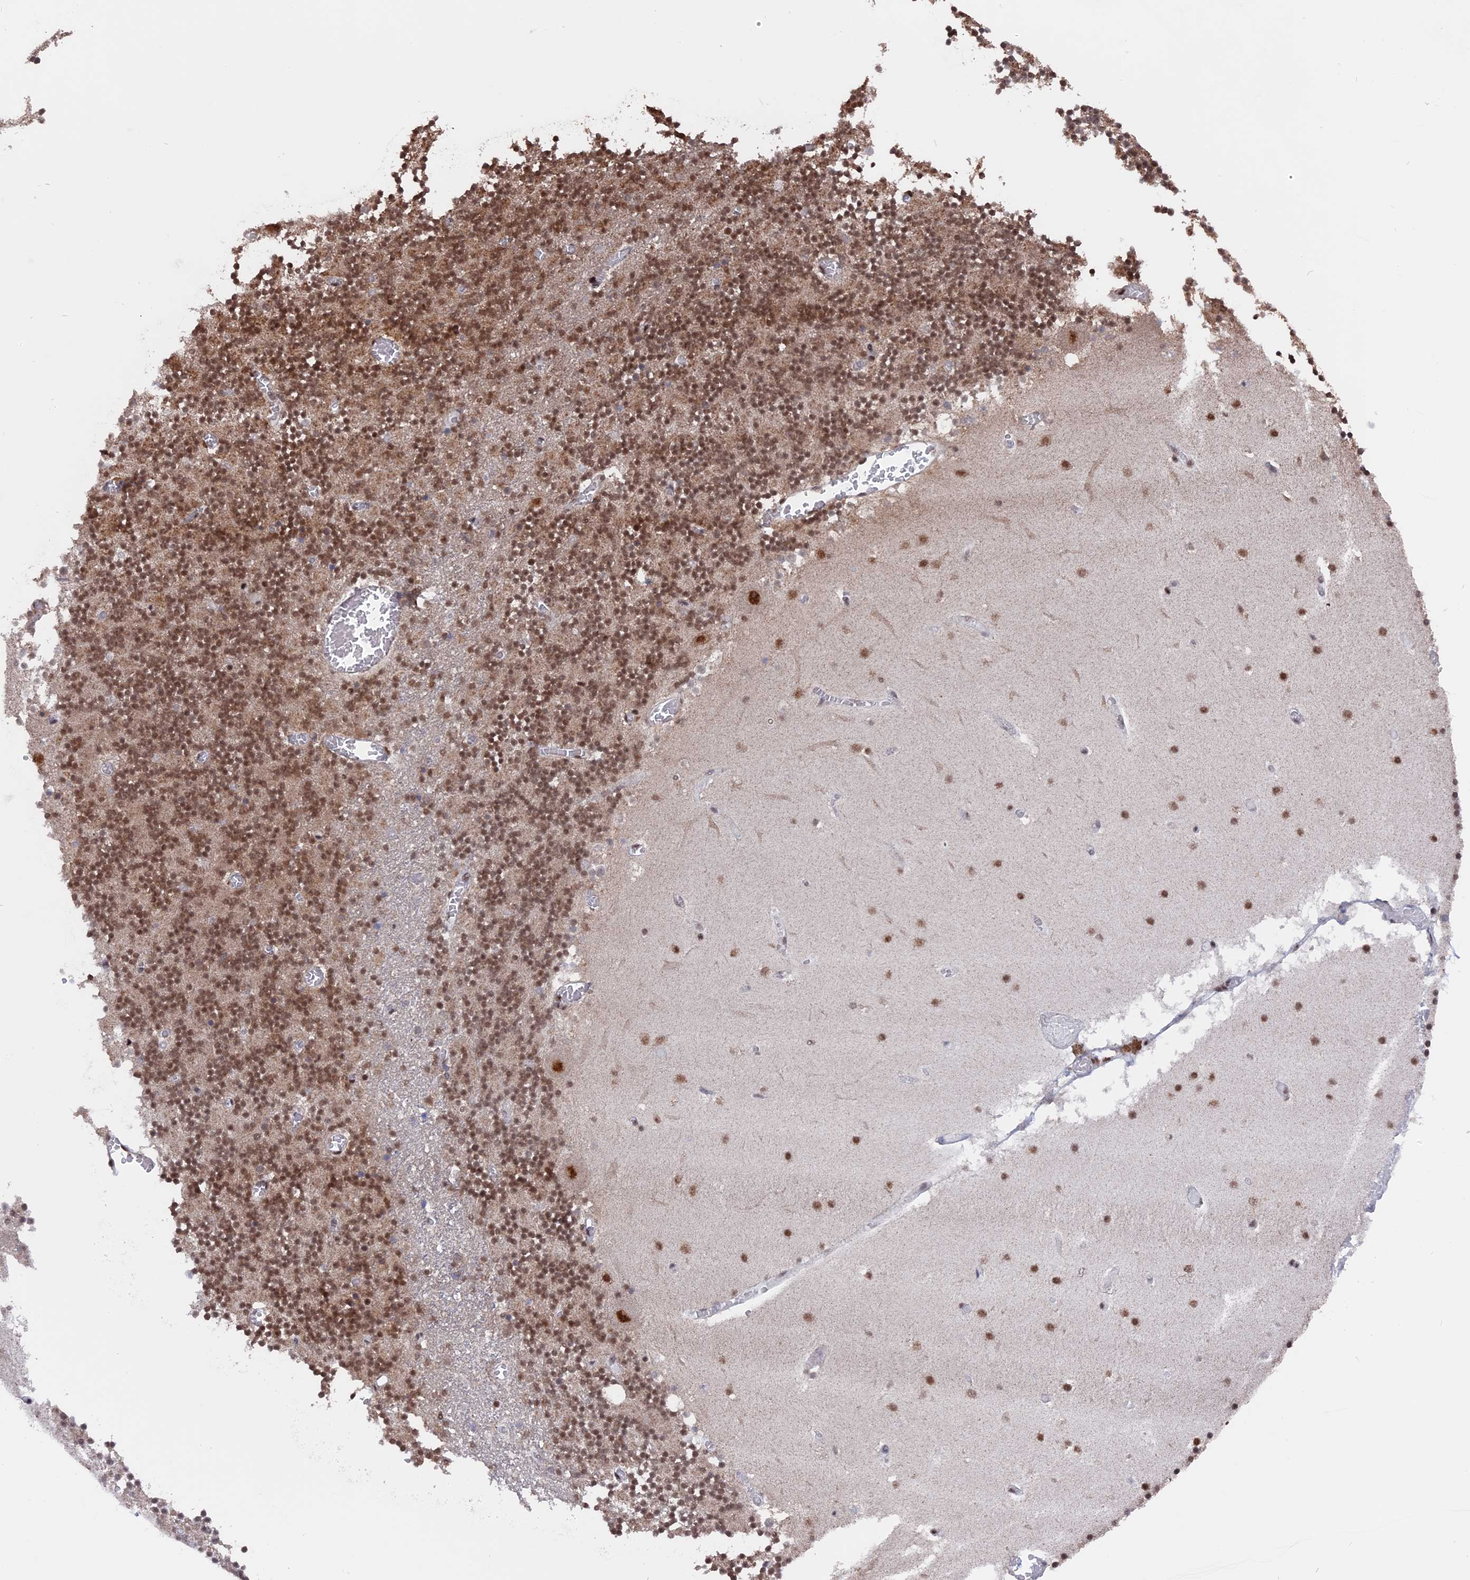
{"staining": {"intensity": "moderate", "quantity": ">75%", "location": "cytoplasmic/membranous,nuclear"}, "tissue": "cerebellum", "cell_type": "Cells in granular layer", "image_type": "normal", "snomed": [{"axis": "morphology", "description": "Normal tissue, NOS"}, {"axis": "topography", "description": "Cerebellum"}], "caption": "Moderate cytoplasmic/membranous,nuclear protein positivity is present in approximately >75% of cells in granular layer in cerebellum. (DAB (3,3'-diaminobenzidine) IHC, brown staining for protein, blue staining for nuclei).", "gene": "SF3A2", "patient": {"sex": "female", "age": 28}}